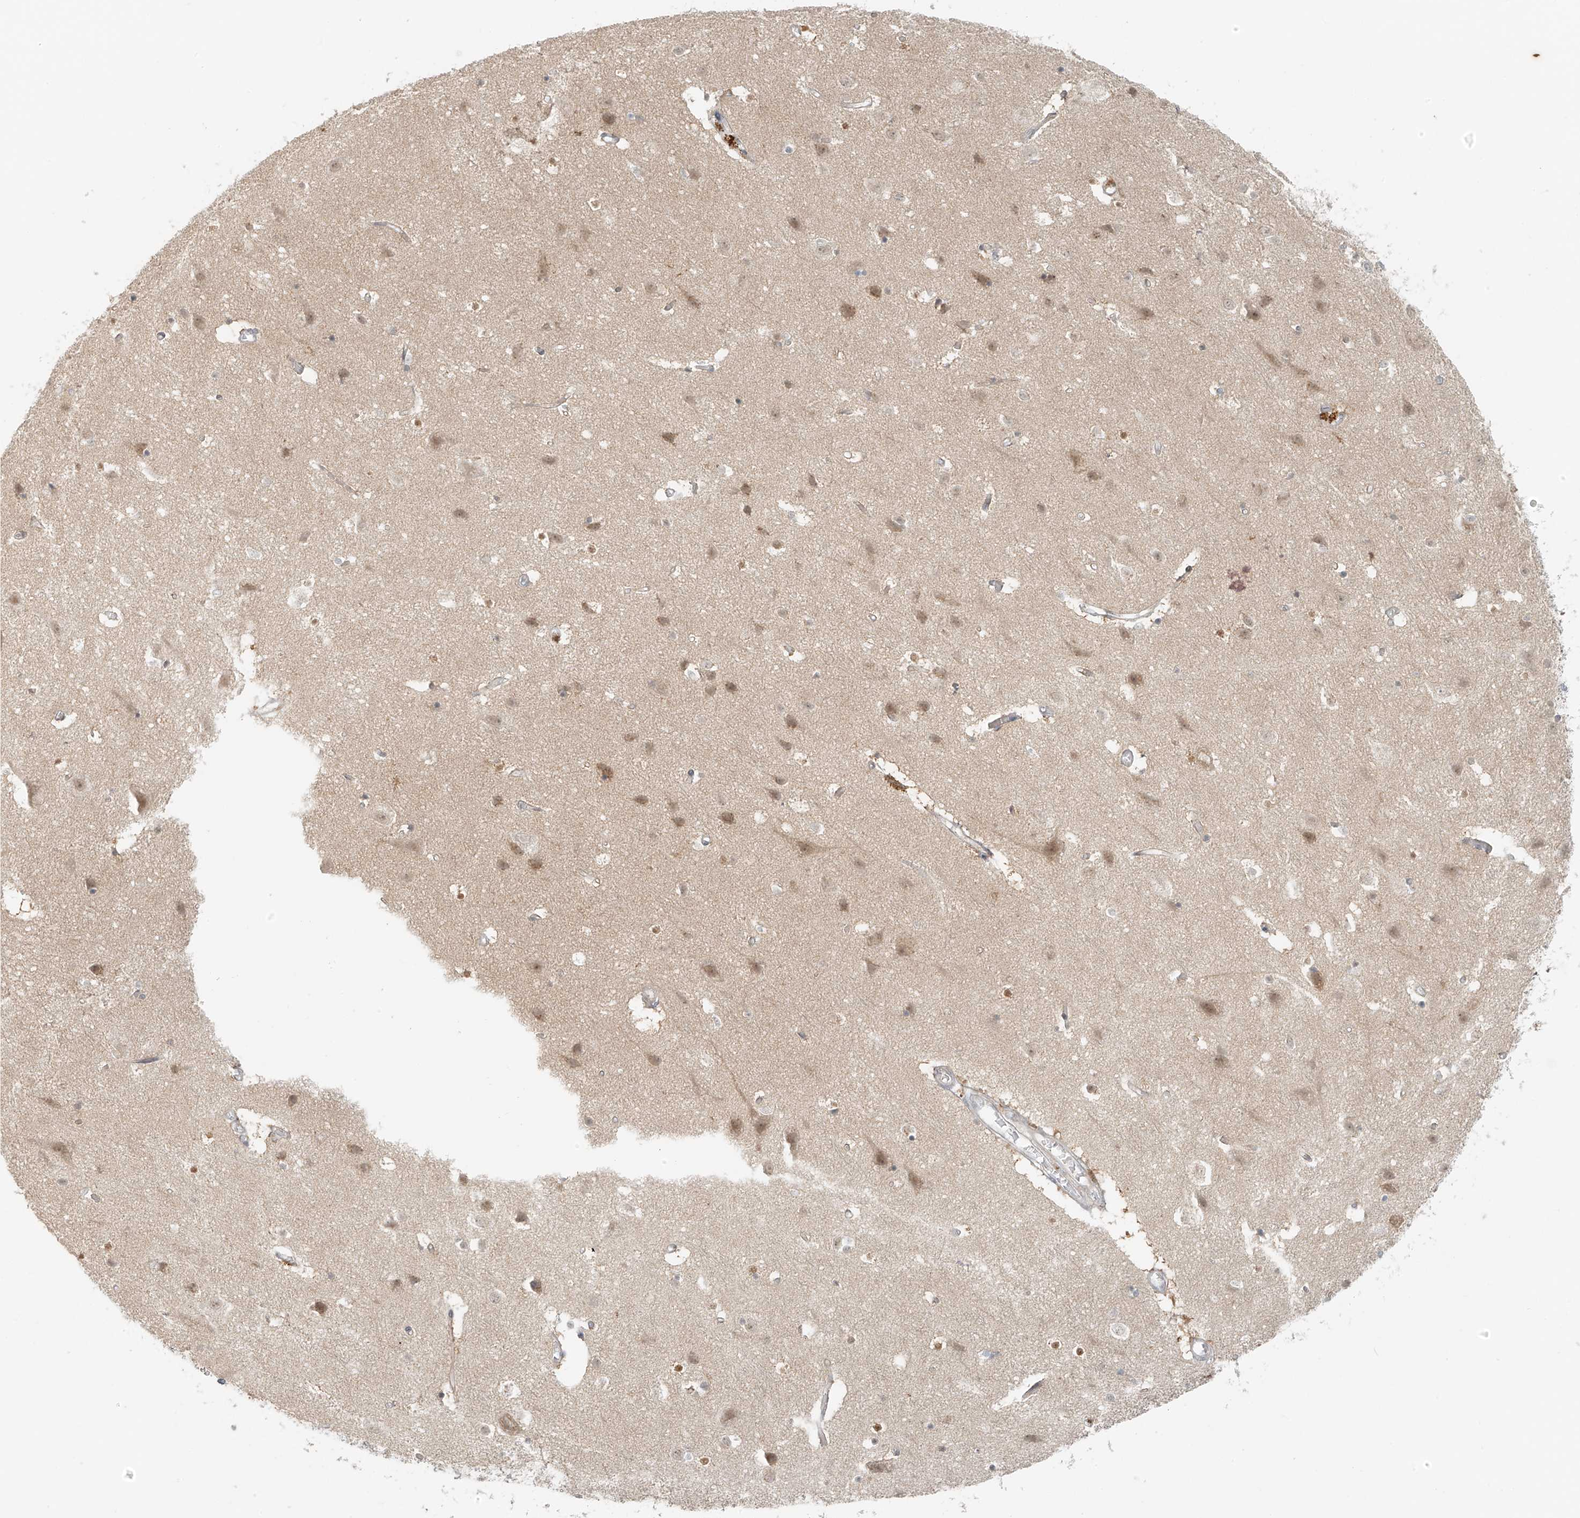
{"staining": {"intensity": "negative", "quantity": "none", "location": "none"}, "tissue": "cerebral cortex", "cell_type": "Endothelial cells", "image_type": "normal", "snomed": [{"axis": "morphology", "description": "Normal tissue, NOS"}, {"axis": "topography", "description": "Cerebral cortex"}], "caption": "DAB immunohistochemical staining of unremarkable cerebral cortex shows no significant positivity in endothelial cells. Brightfield microscopy of immunohistochemistry stained with DAB (brown) and hematoxylin (blue), captured at high magnification.", "gene": "MIPEP", "patient": {"sex": "male", "age": 54}}